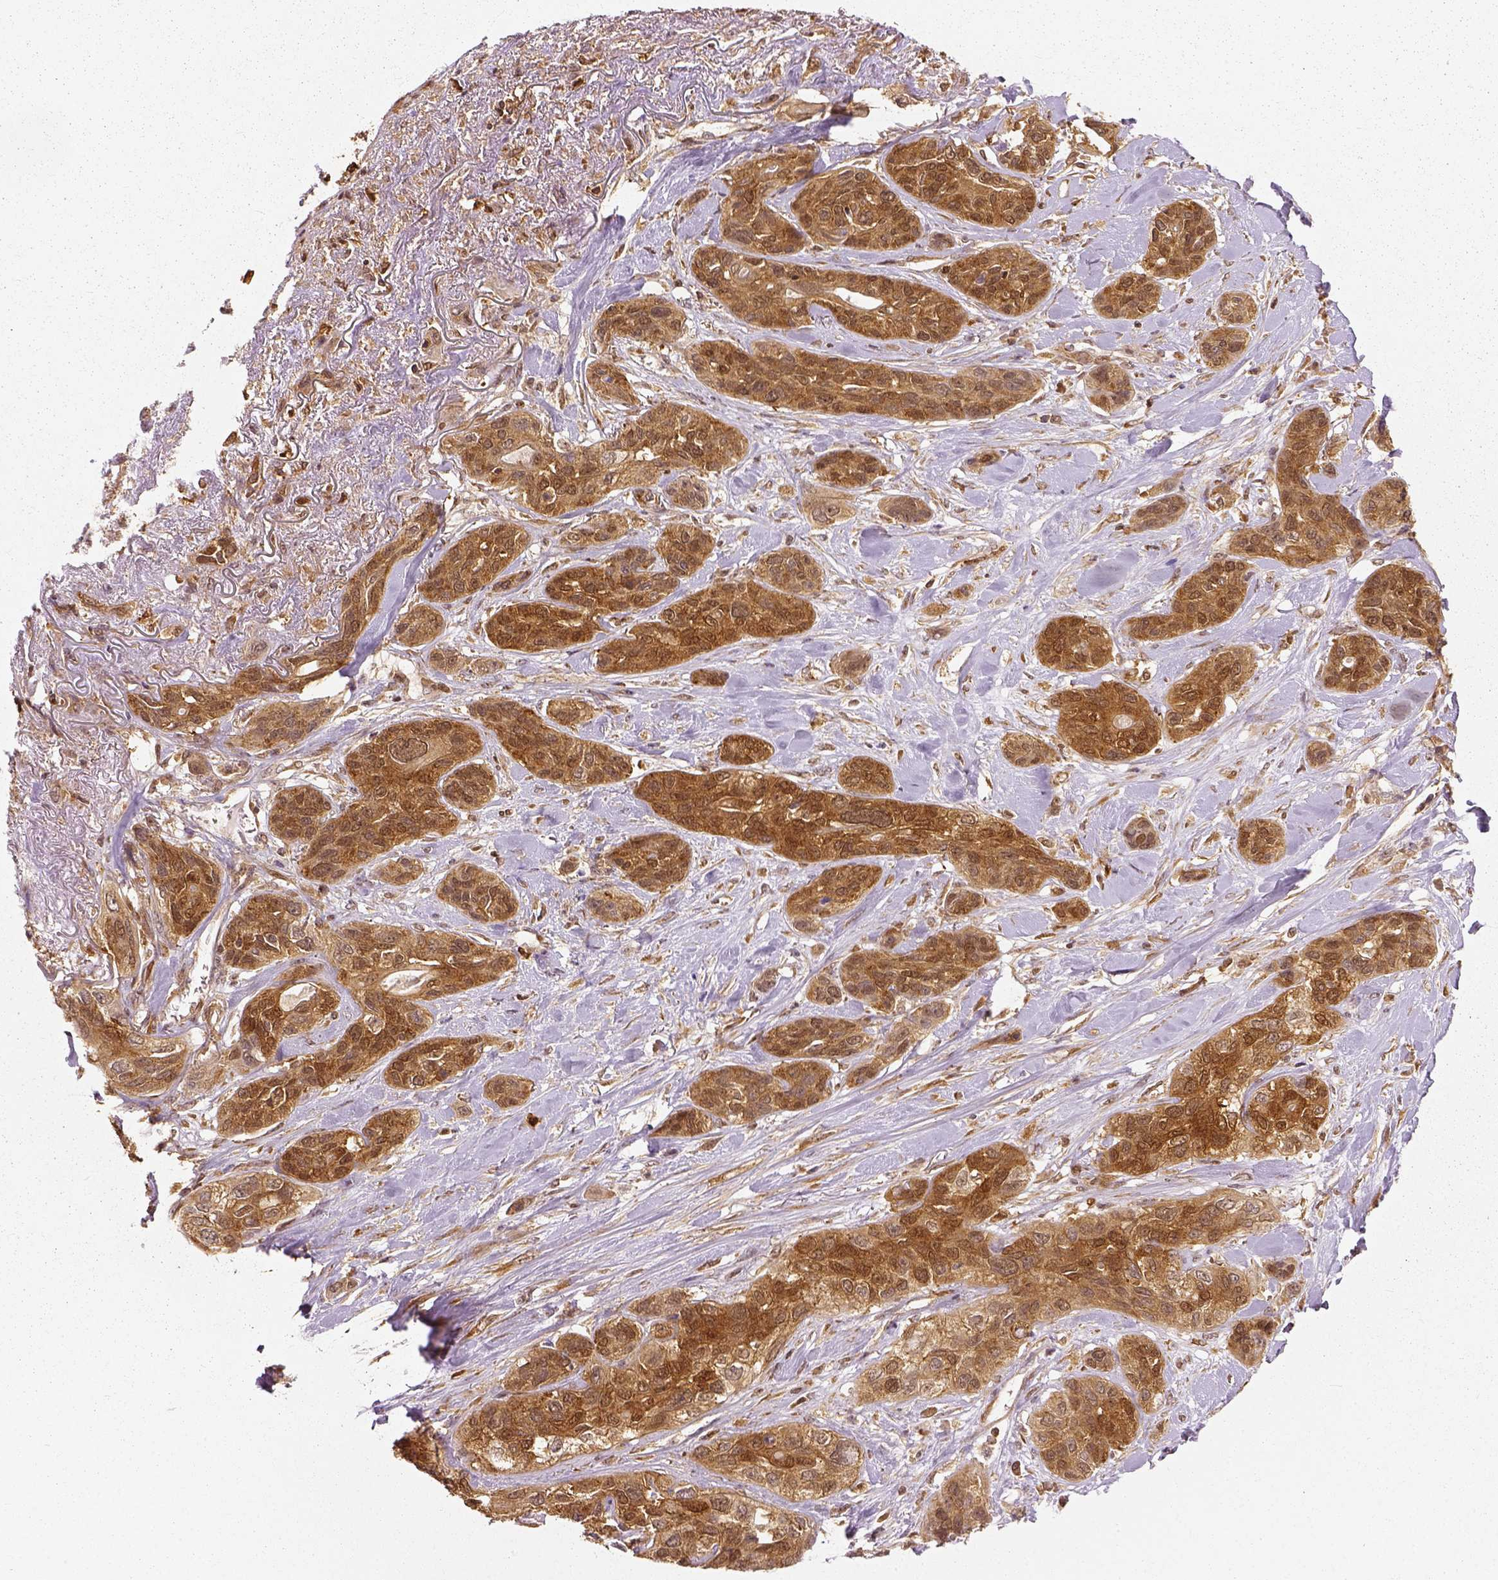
{"staining": {"intensity": "moderate", "quantity": ">75%", "location": "cytoplasmic/membranous"}, "tissue": "lung cancer", "cell_type": "Tumor cells", "image_type": "cancer", "snomed": [{"axis": "morphology", "description": "Squamous cell carcinoma, NOS"}, {"axis": "topography", "description": "Lung"}], "caption": "Immunohistochemical staining of squamous cell carcinoma (lung) exhibits medium levels of moderate cytoplasmic/membranous positivity in approximately >75% of tumor cells.", "gene": "GPI", "patient": {"sex": "female", "age": 70}}